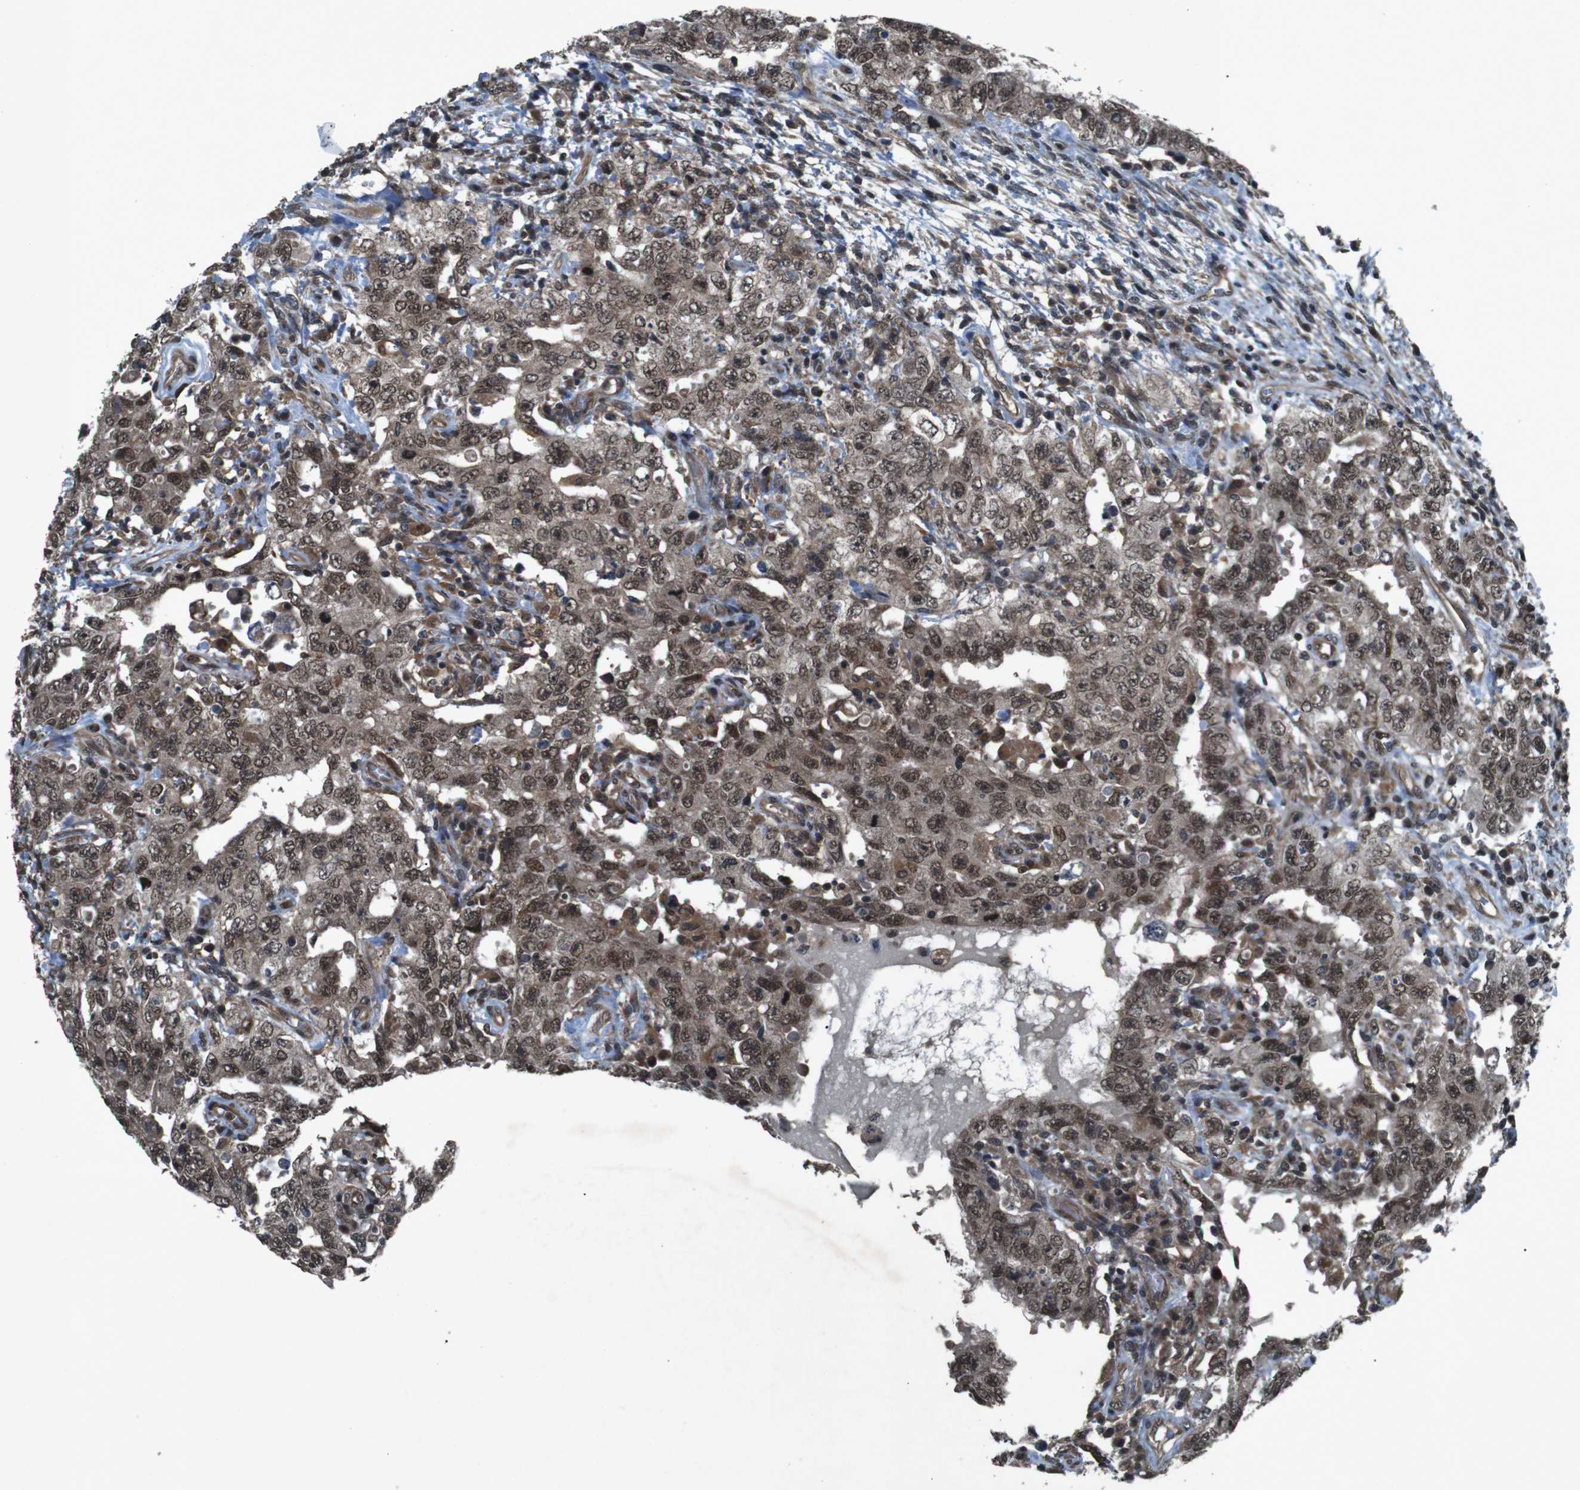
{"staining": {"intensity": "moderate", "quantity": ">75%", "location": "cytoplasmic/membranous,nuclear"}, "tissue": "testis cancer", "cell_type": "Tumor cells", "image_type": "cancer", "snomed": [{"axis": "morphology", "description": "Carcinoma, Embryonal, NOS"}, {"axis": "topography", "description": "Testis"}], "caption": "Testis cancer (embryonal carcinoma) stained for a protein (brown) displays moderate cytoplasmic/membranous and nuclear positive staining in about >75% of tumor cells.", "gene": "SOCS1", "patient": {"sex": "male", "age": 26}}